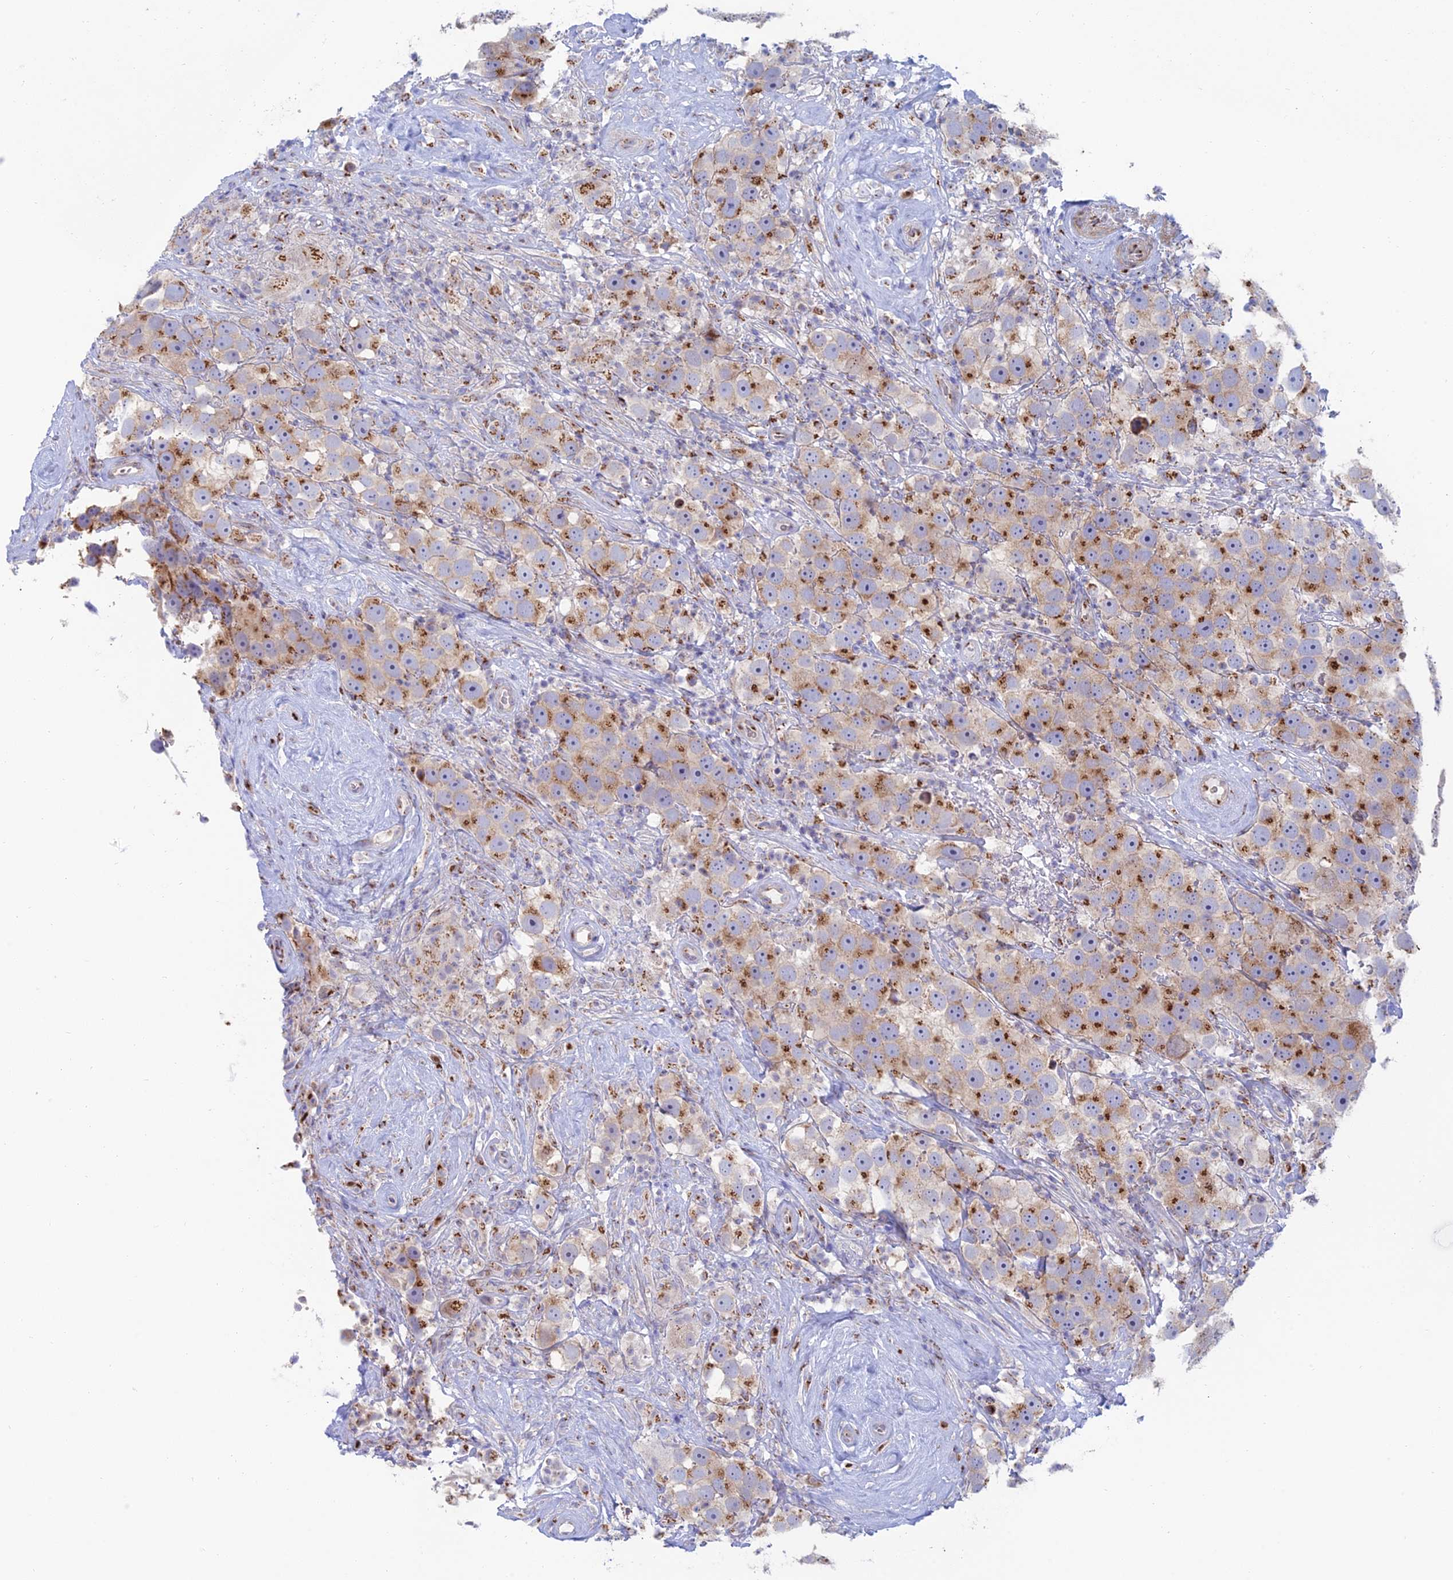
{"staining": {"intensity": "moderate", "quantity": ">75%", "location": "cytoplasmic/membranous"}, "tissue": "testis cancer", "cell_type": "Tumor cells", "image_type": "cancer", "snomed": [{"axis": "morphology", "description": "Seminoma, NOS"}, {"axis": "topography", "description": "Testis"}], "caption": "This photomicrograph demonstrates IHC staining of seminoma (testis), with medium moderate cytoplasmic/membranous staining in approximately >75% of tumor cells.", "gene": "HS2ST1", "patient": {"sex": "male", "age": 49}}